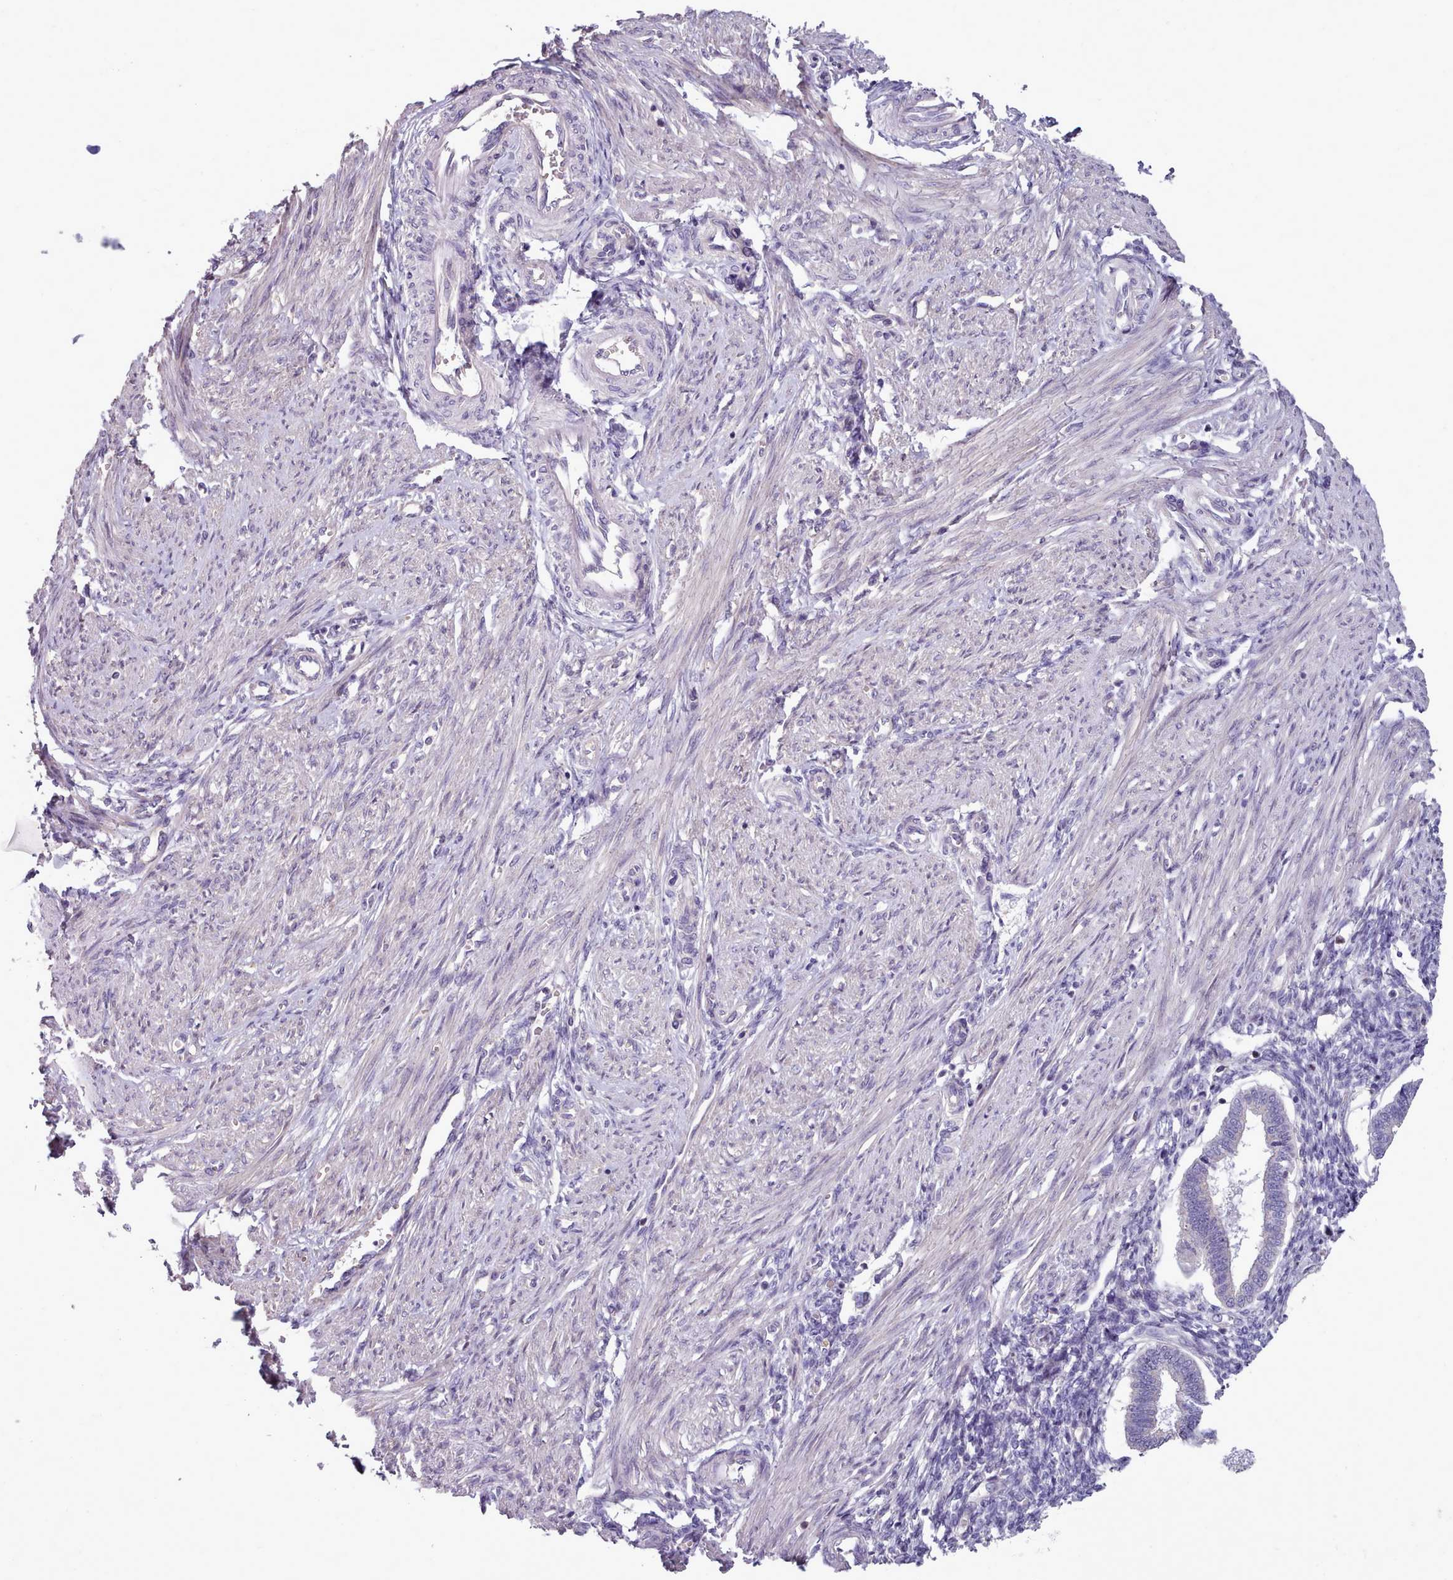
{"staining": {"intensity": "negative", "quantity": "none", "location": "none"}, "tissue": "endometrium", "cell_type": "Cells in endometrial stroma", "image_type": "normal", "snomed": [{"axis": "morphology", "description": "Normal tissue, NOS"}, {"axis": "topography", "description": "Endometrium"}], "caption": "Immunohistochemistry image of unremarkable human endometrium stained for a protein (brown), which demonstrates no expression in cells in endometrial stroma. The staining is performed using DAB brown chromogen with nuclei counter-stained in using hematoxylin.", "gene": "DPF1", "patient": {"sex": "female", "age": 24}}